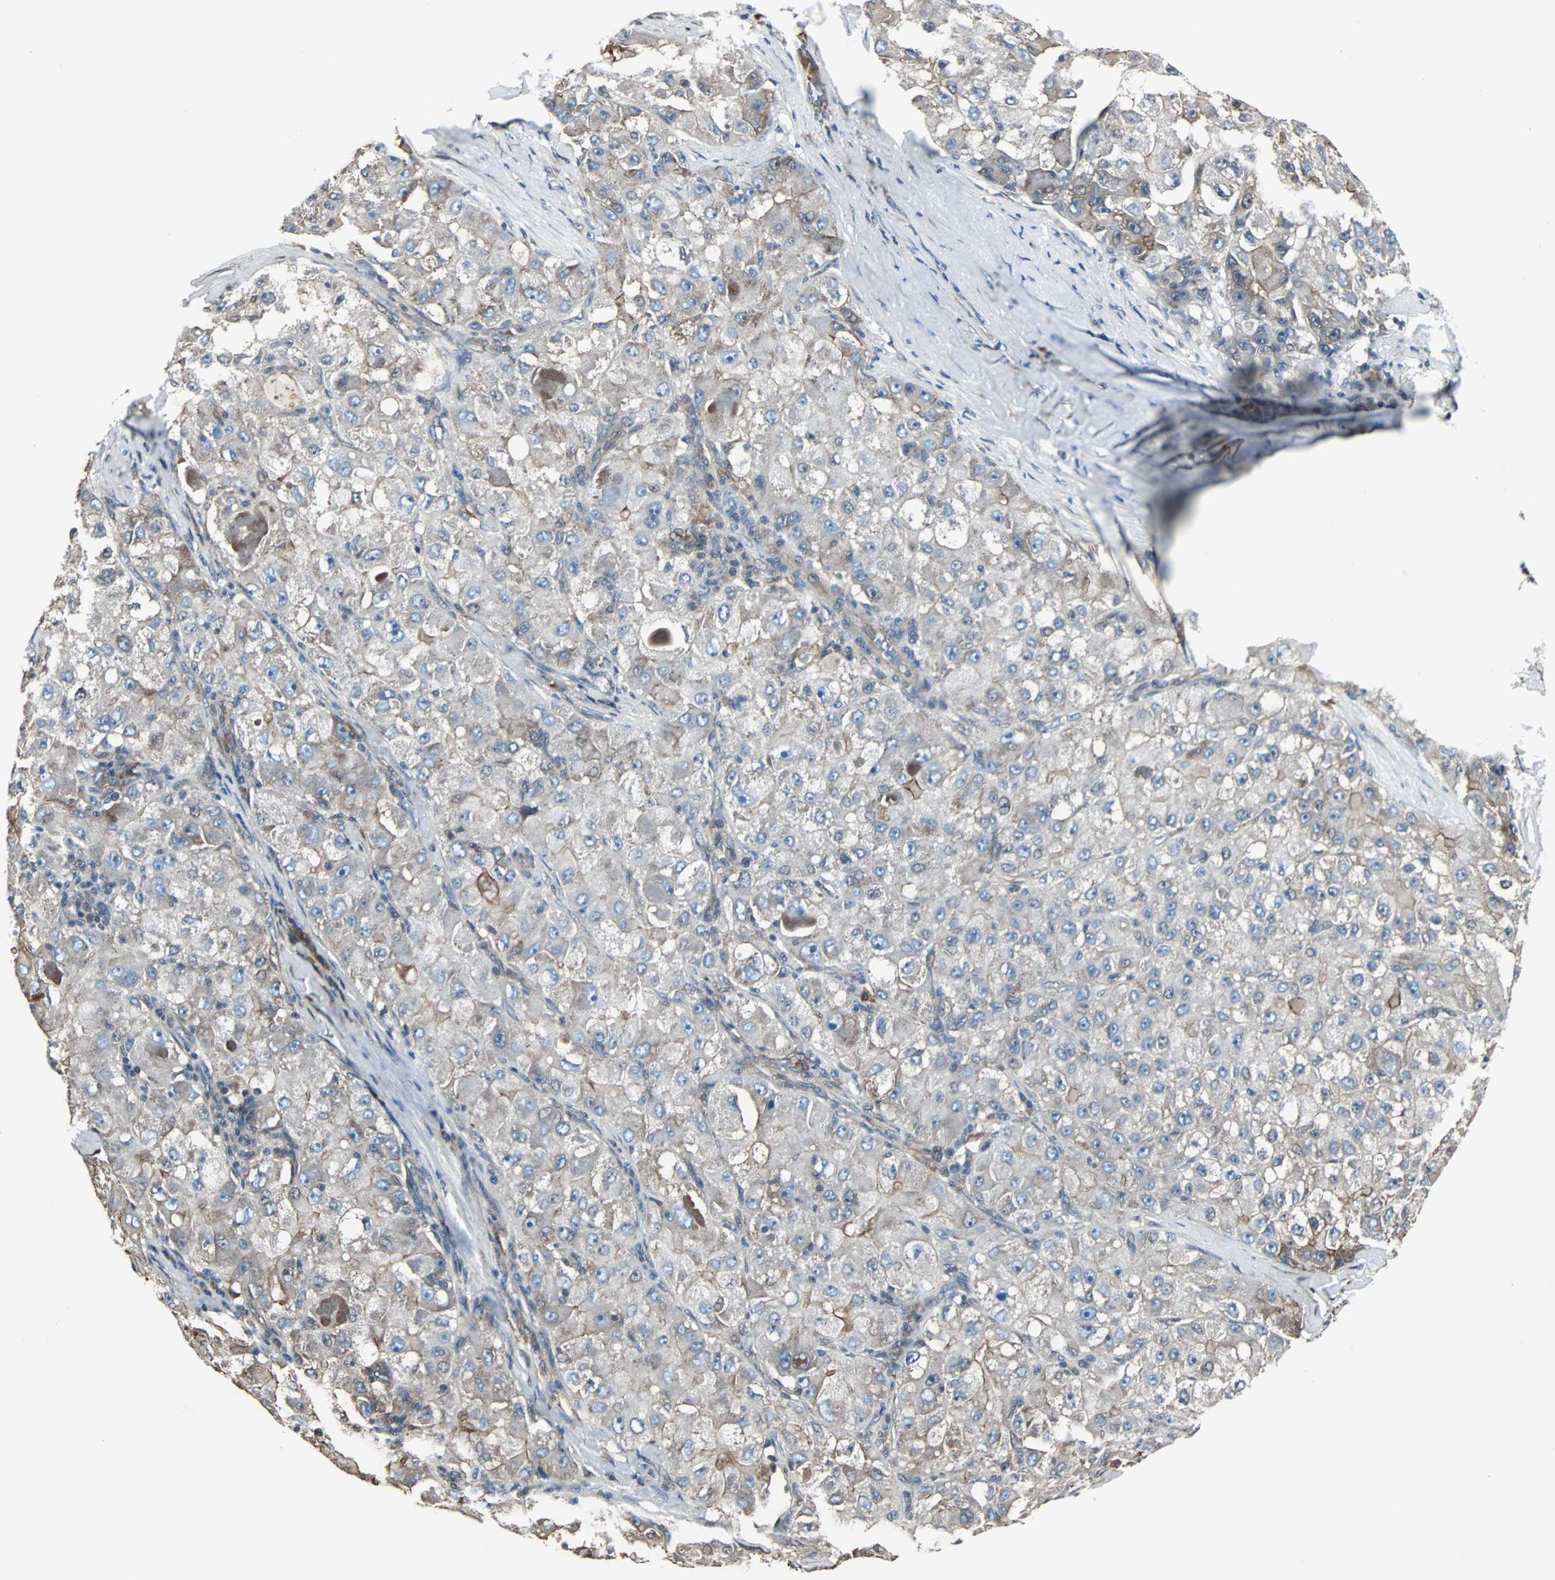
{"staining": {"intensity": "moderate", "quantity": "25%-75%", "location": "cytoplasmic/membranous"}, "tissue": "liver cancer", "cell_type": "Tumor cells", "image_type": "cancer", "snomed": [{"axis": "morphology", "description": "Carcinoma, Hepatocellular, NOS"}, {"axis": "topography", "description": "Liver"}], "caption": "Liver cancer (hepatocellular carcinoma) stained with IHC displays moderate cytoplasmic/membranous positivity in approximately 25%-75% of tumor cells.", "gene": "CHP1", "patient": {"sex": "male", "age": 80}}